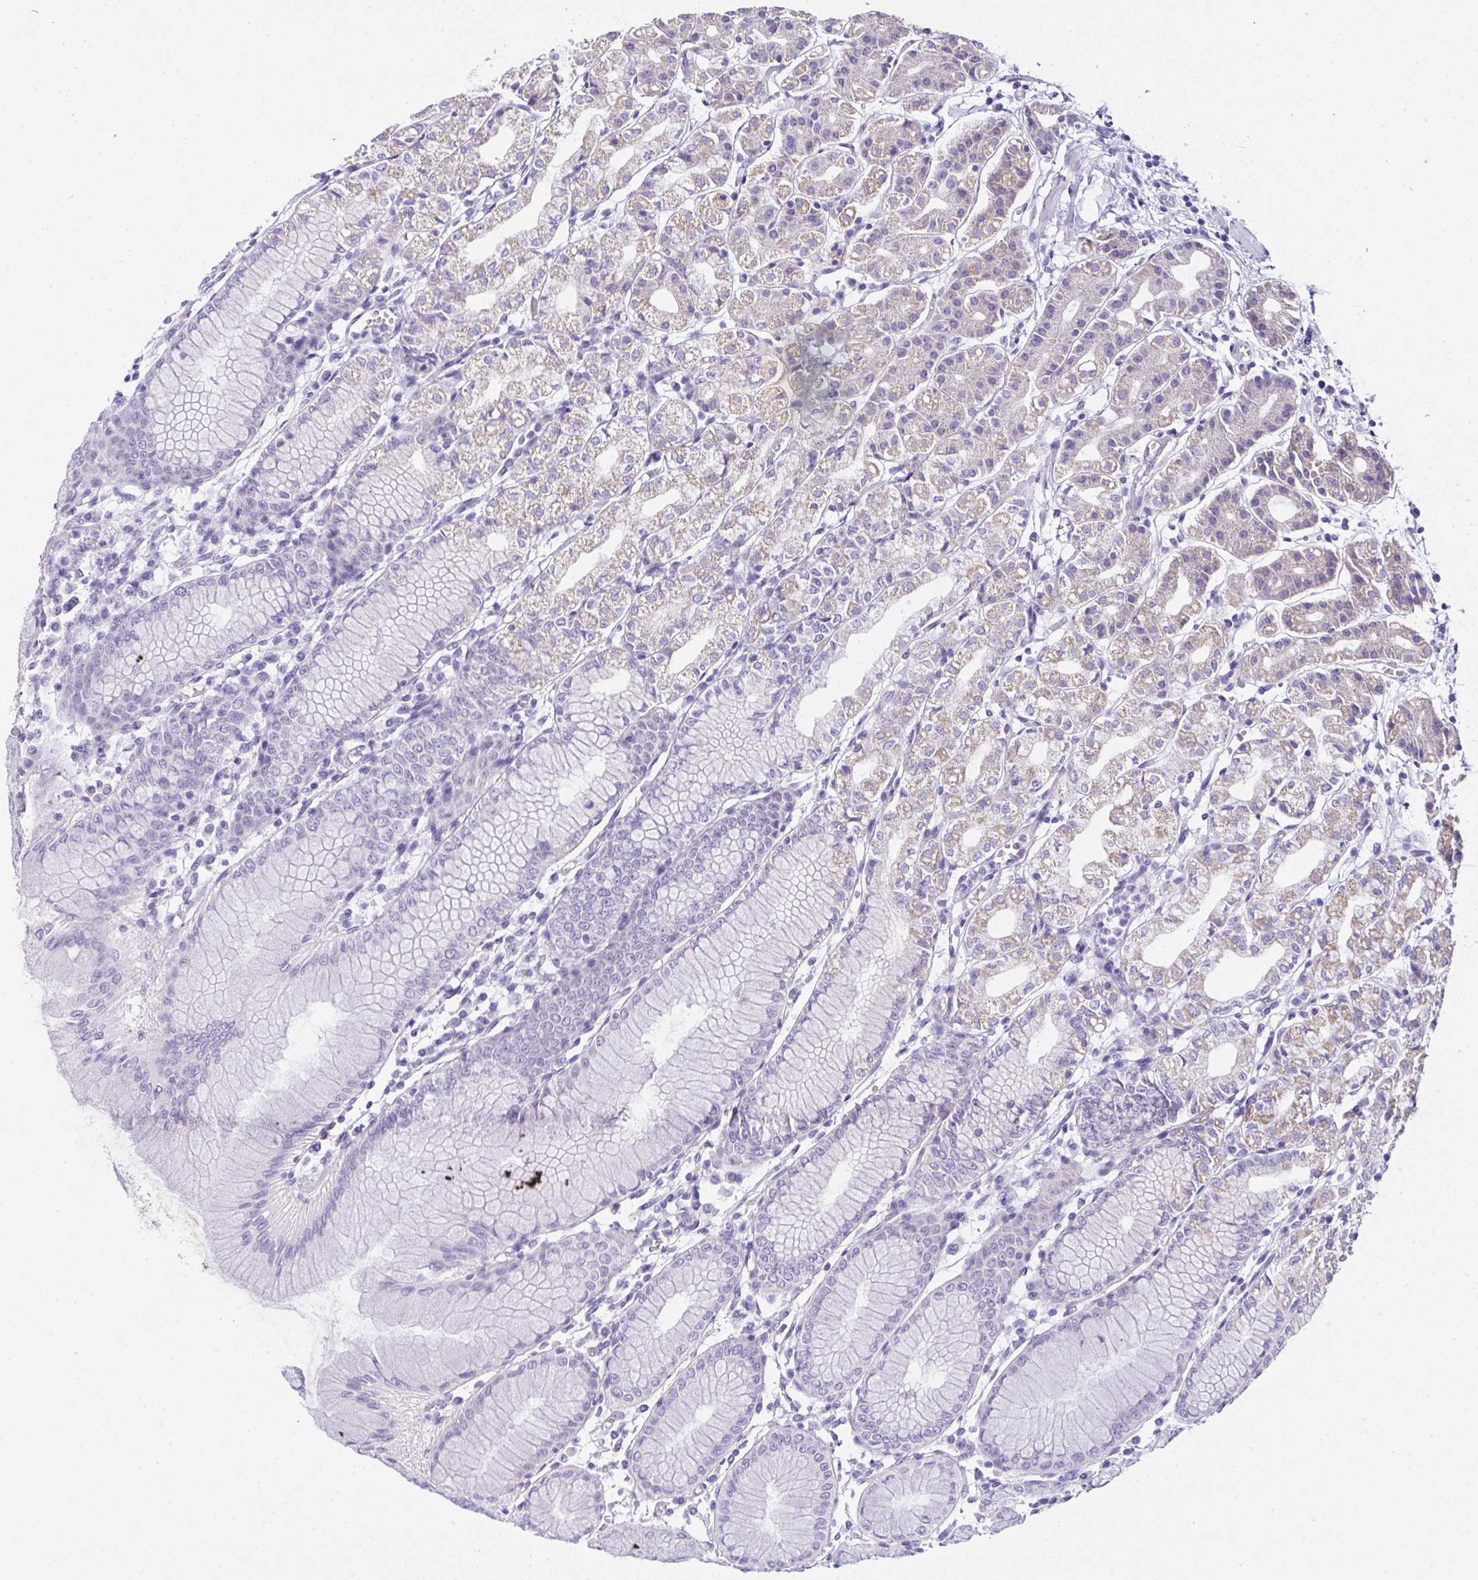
{"staining": {"intensity": "weak", "quantity": "<25%", "location": "cytoplasmic/membranous"}, "tissue": "stomach", "cell_type": "Glandular cells", "image_type": "normal", "snomed": [{"axis": "morphology", "description": "Normal tissue, NOS"}, {"axis": "topography", "description": "Stomach"}], "caption": "The image exhibits no significant positivity in glandular cells of stomach. (Brightfield microscopy of DAB immunohistochemistry (IHC) at high magnification).", "gene": "RNF183", "patient": {"sex": "female", "age": 57}}